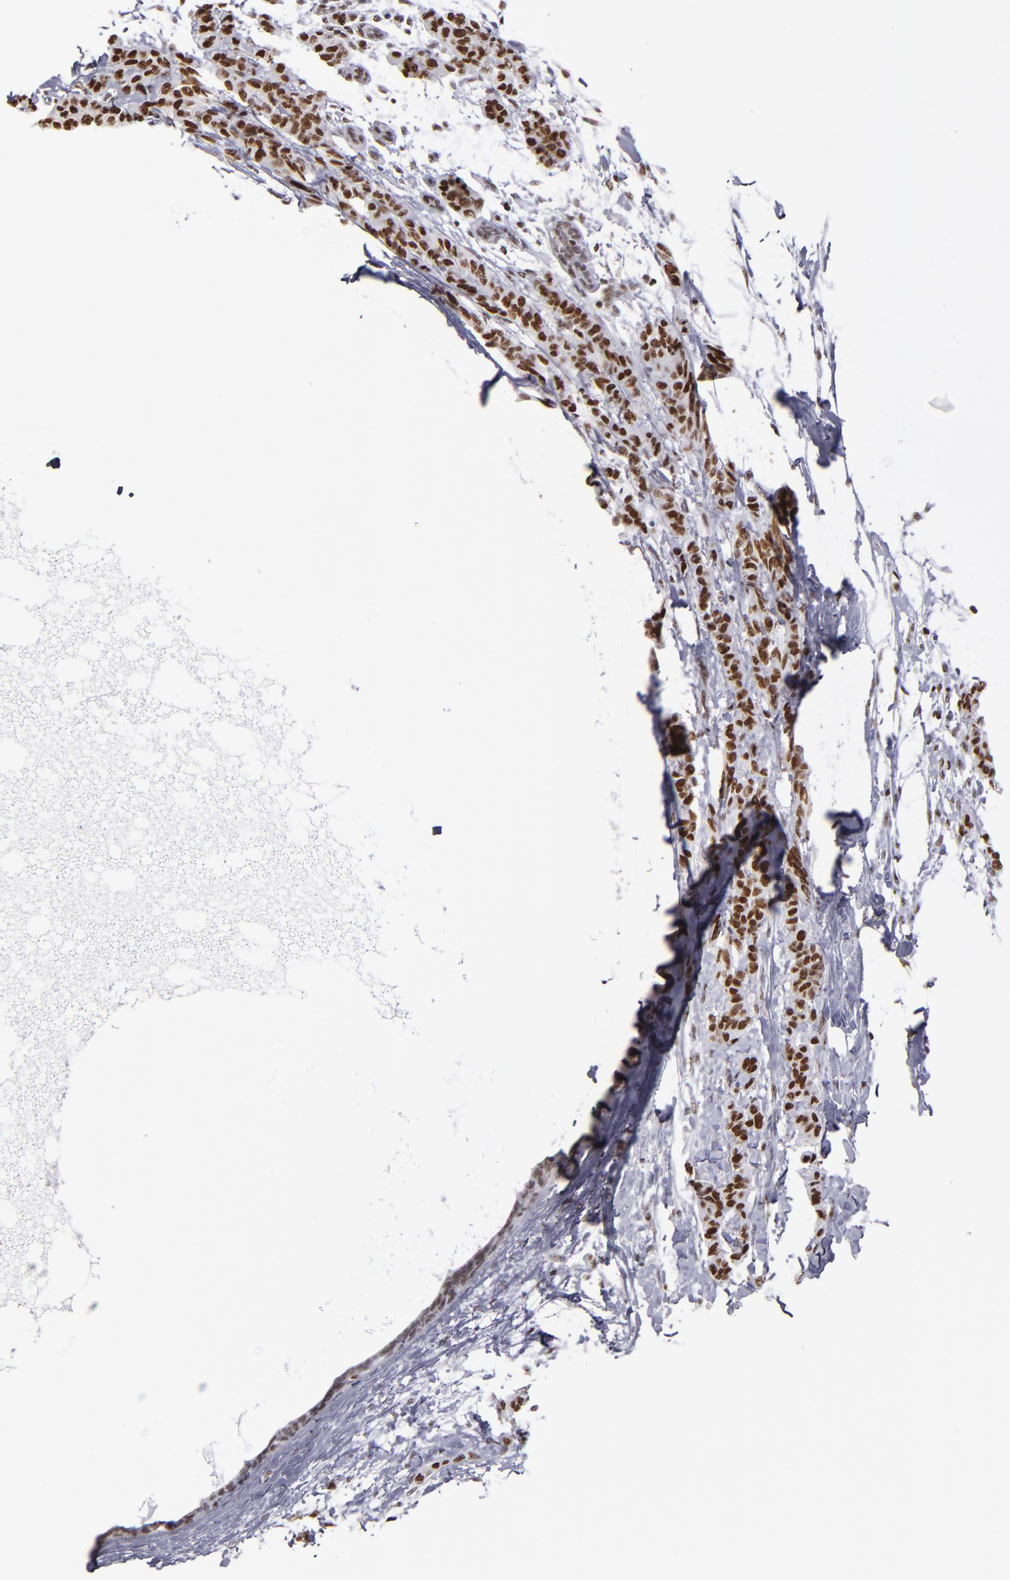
{"staining": {"intensity": "strong", "quantity": ">75%", "location": "nuclear"}, "tissue": "breast cancer", "cell_type": "Tumor cells", "image_type": "cancer", "snomed": [{"axis": "morphology", "description": "Duct carcinoma"}, {"axis": "topography", "description": "Breast"}], "caption": "This photomicrograph exhibits immunohistochemistry staining of intraductal carcinoma (breast), with high strong nuclear expression in about >75% of tumor cells.", "gene": "TERF2", "patient": {"sex": "female", "age": 40}}